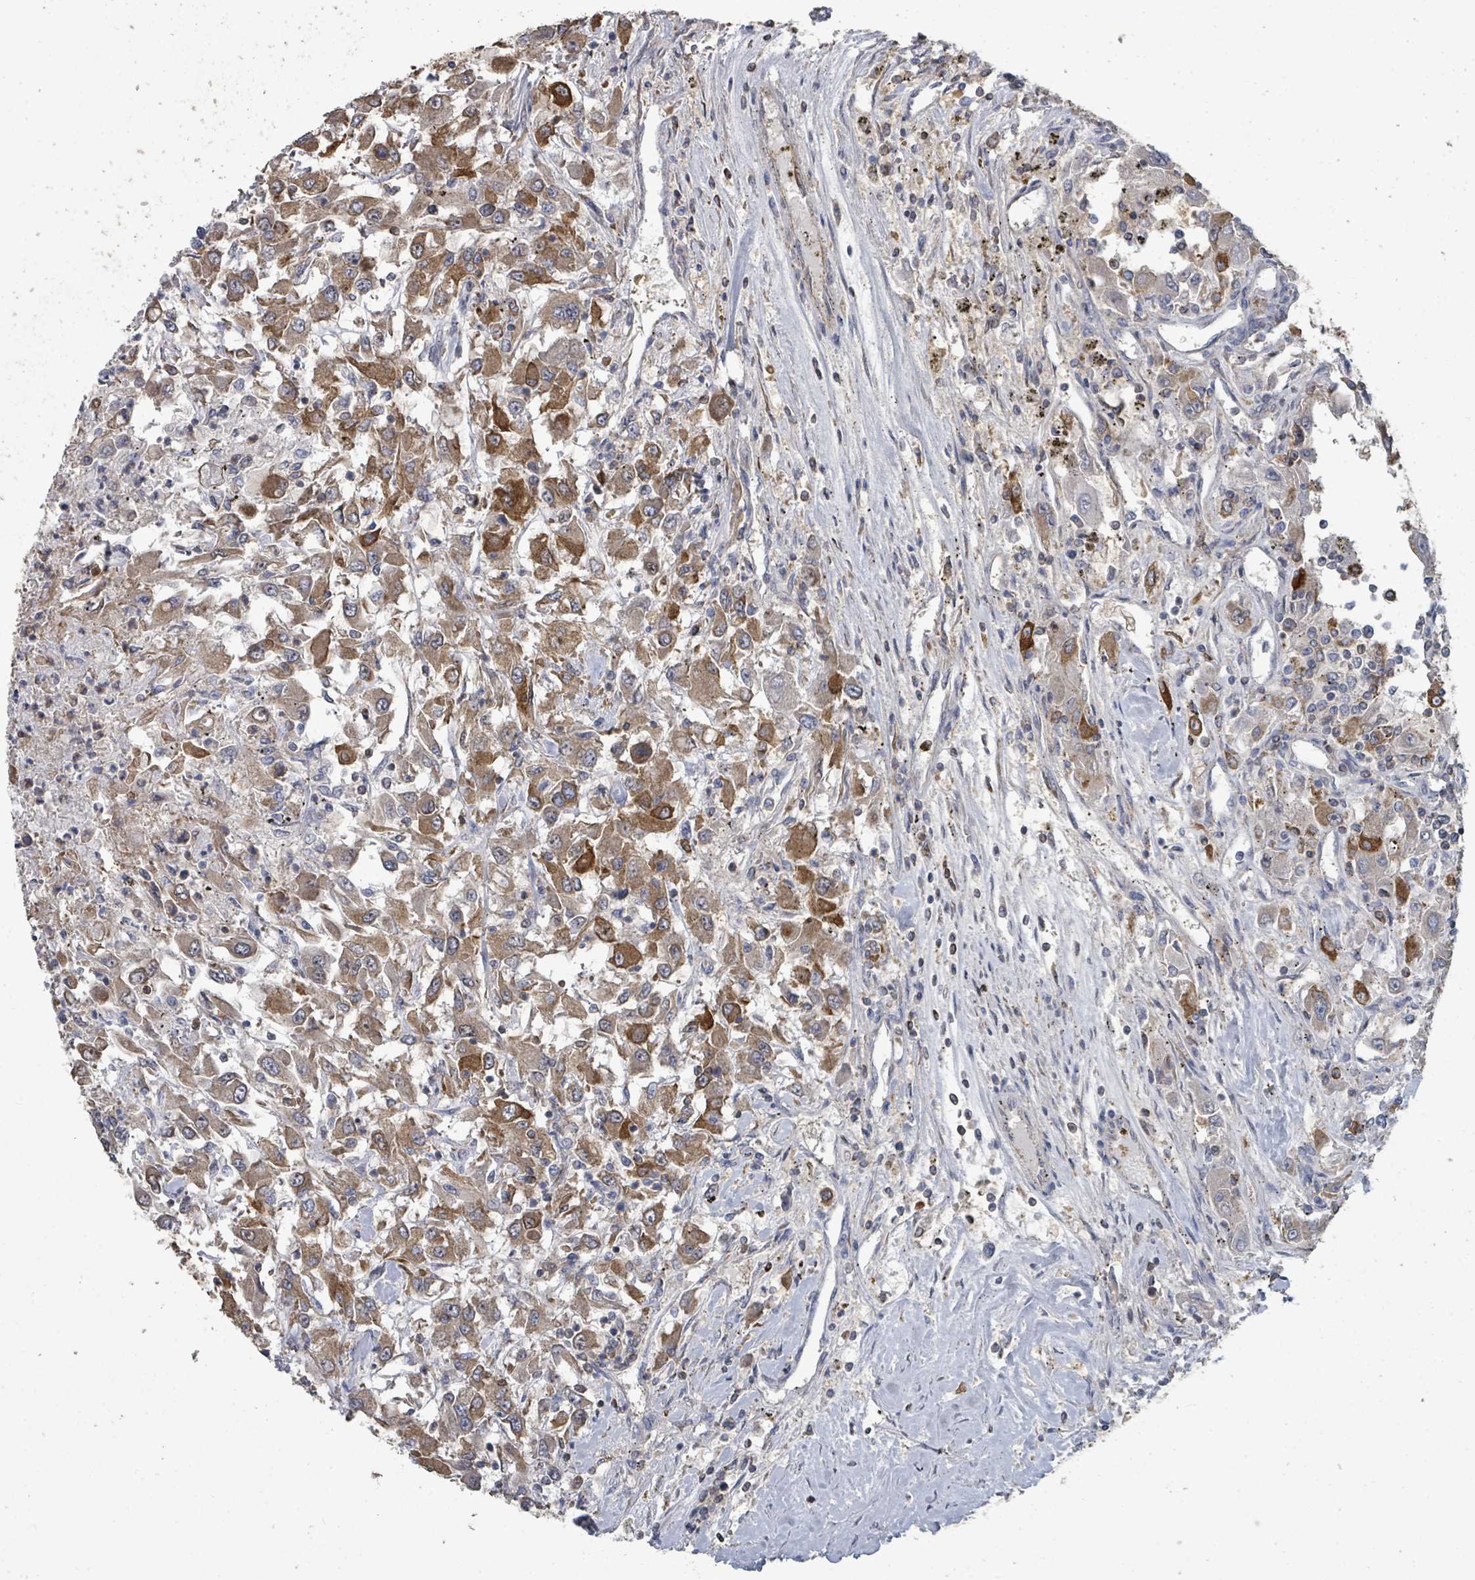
{"staining": {"intensity": "strong", "quantity": "25%-75%", "location": "cytoplasmic/membranous"}, "tissue": "renal cancer", "cell_type": "Tumor cells", "image_type": "cancer", "snomed": [{"axis": "morphology", "description": "Adenocarcinoma, NOS"}, {"axis": "topography", "description": "Kidney"}], "caption": "DAB (3,3'-diaminobenzidine) immunohistochemical staining of renal adenocarcinoma exhibits strong cytoplasmic/membranous protein positivity in about 25%-75% of tumor cells.", "gene": "SLC9A7", "patient": {"sex": "female", "age": 67}}